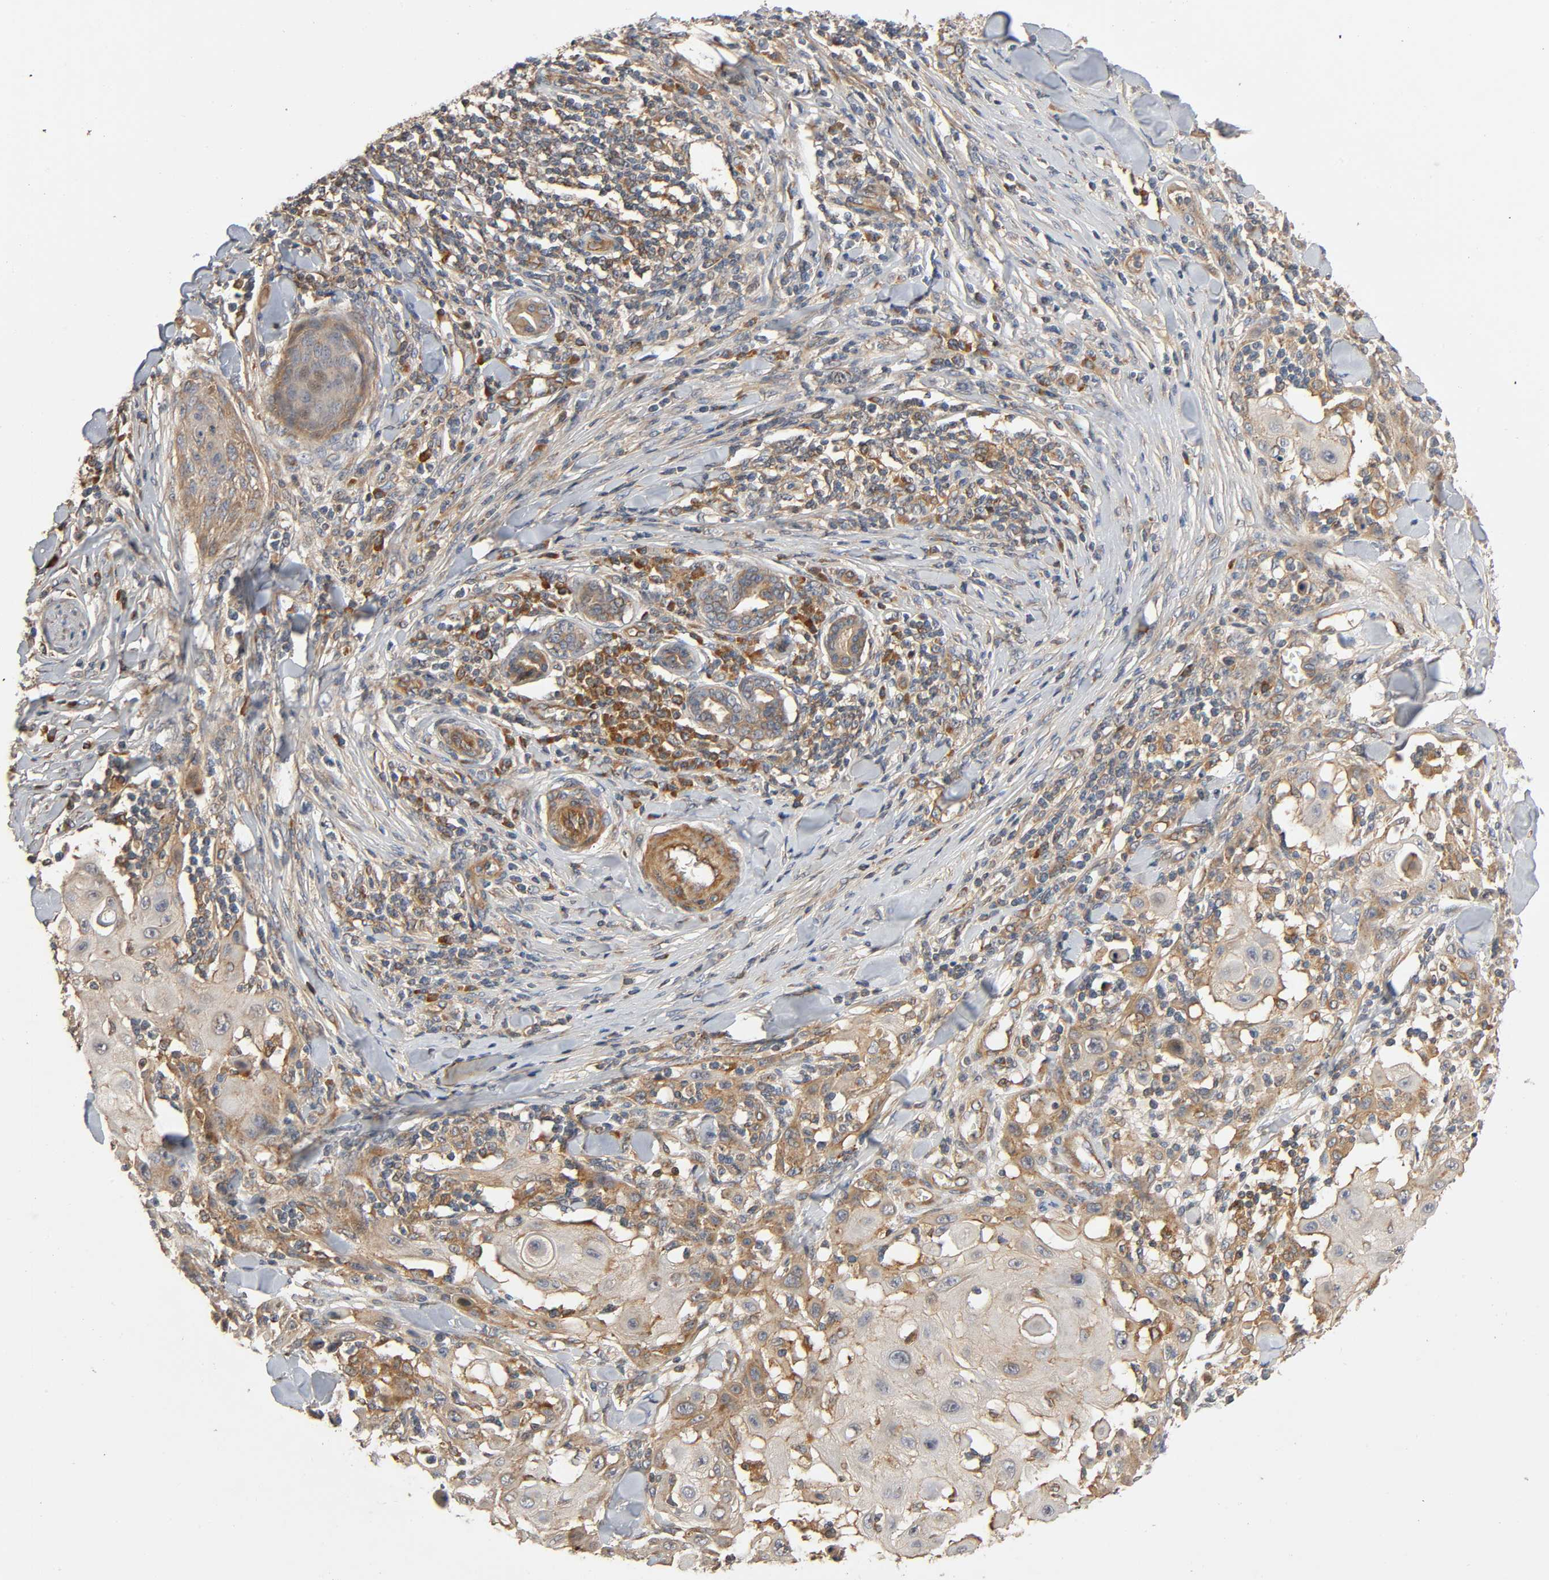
{"staining": {"intensity": "moderate", "quantity": "<25%", "location": "cytoplasmic/membranous"}, "tissue": "skin cancer", "cell_type": "Tumor cells", "image_type": "cancer", "snomed": [{"axis": "morphology", "description": "Squamous cell carcinoma, NOS"}, {"axis": "topography", "description": "Skin"}], "caption": "Protein staining of squamous cell carcinoma (skin) tissue reveals moderate cytoplasmic/membranous expression in approximately <25% of tumor cells.", "gene": "SGSM1", "patient": {"sex": "male", "age": 24}}